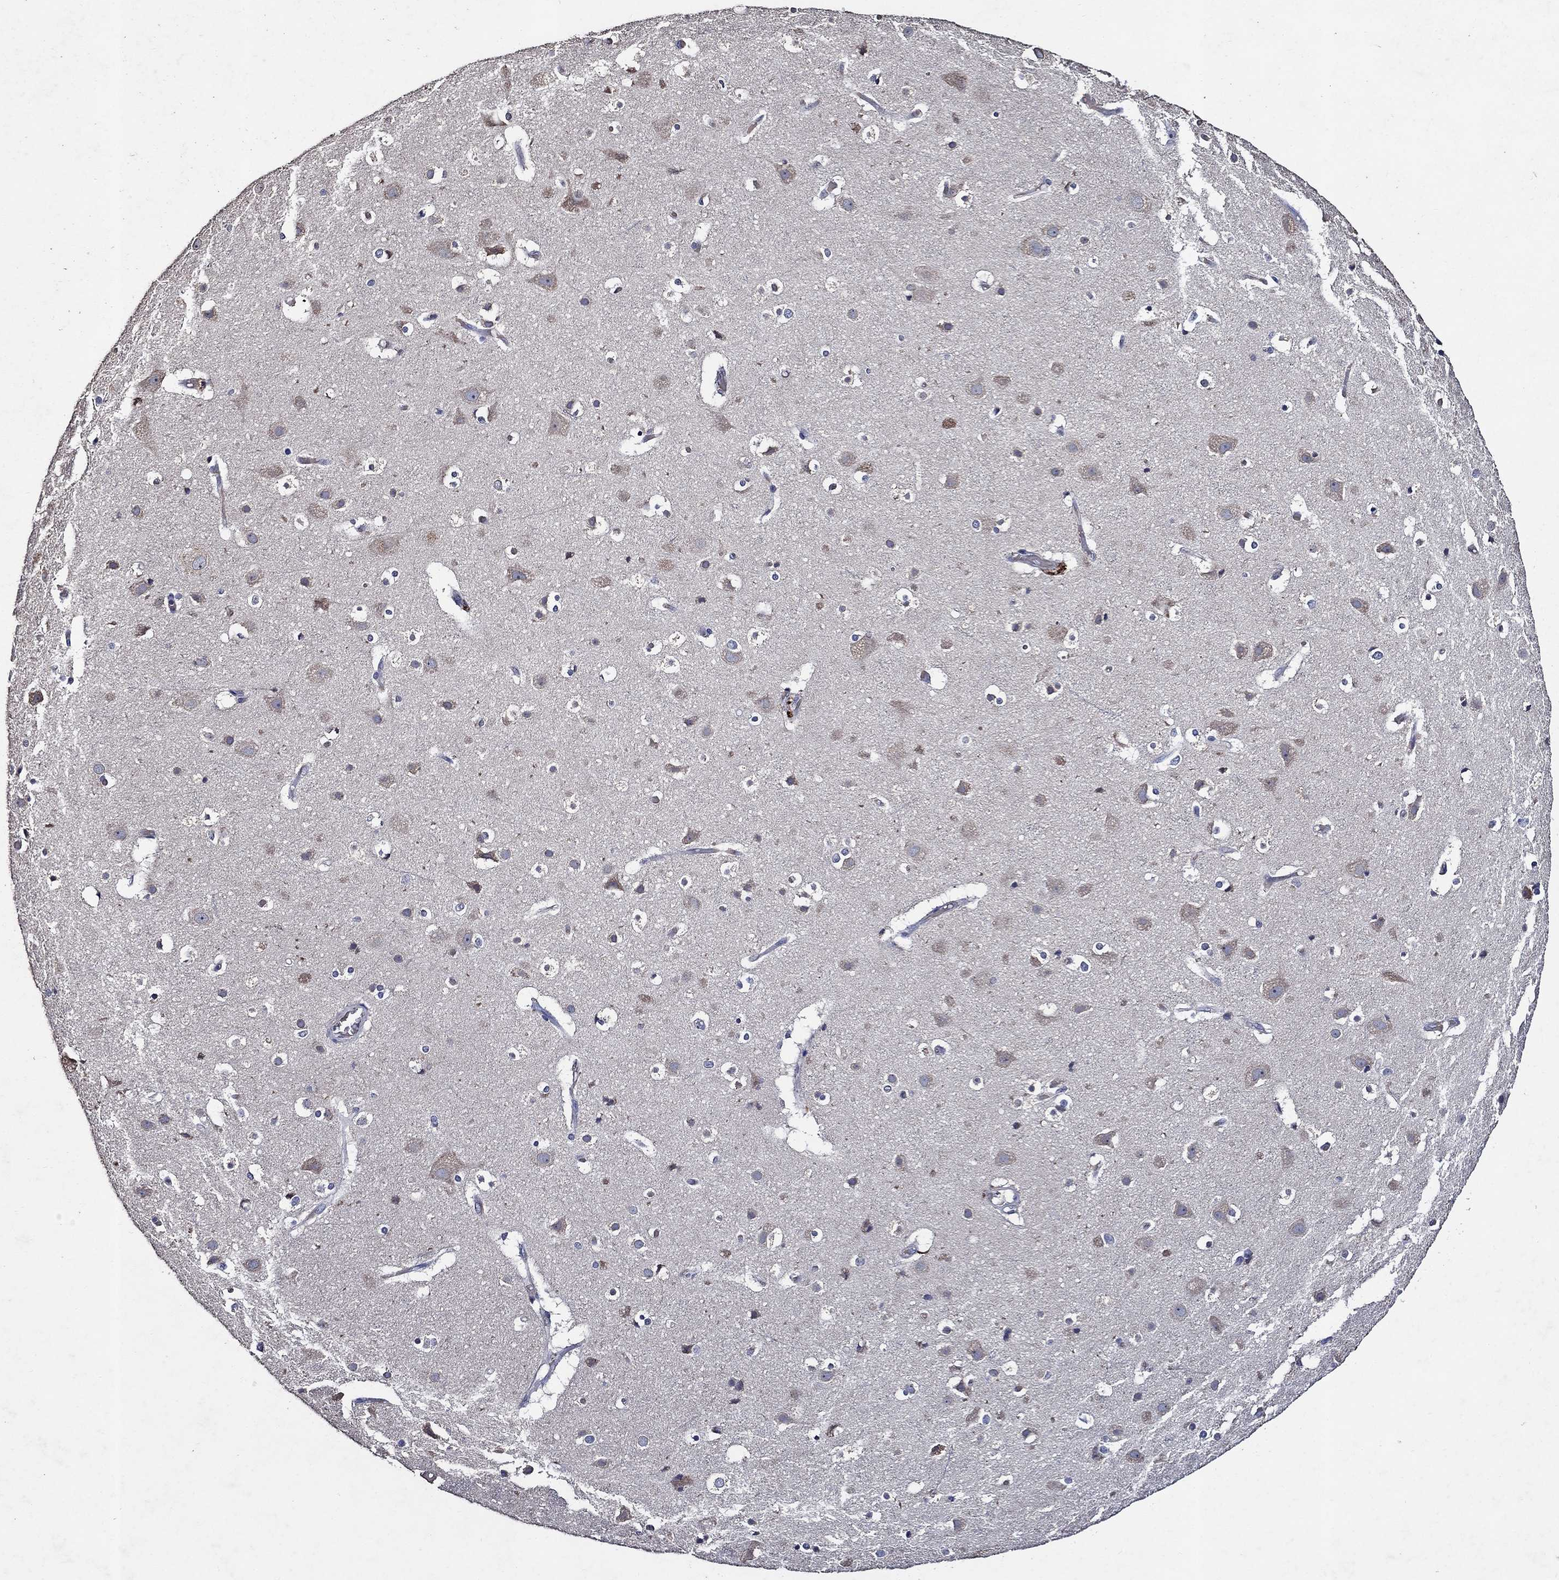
{"staining": {"intensity": "negative", "quantity": "none", "location": "none"}, "tissue": "cerebral cortex", "cell_type": "Endothelial cells", "image_type": "normal", "snomed": [{"axis": "morphology", "description": "Normal tissue, NOS"}, {"axis": "topography", "description": "Cerebral cortex"}], "caption": "IHC image of unremarkable cerebral cortex: human cerebral cortex stained with DAB (3,3'-diaminobenzidine) shows no significant protein positivity in endothelial cells.", "gene": "HAP1", "patient": {"sex": "female", "age": 52}}